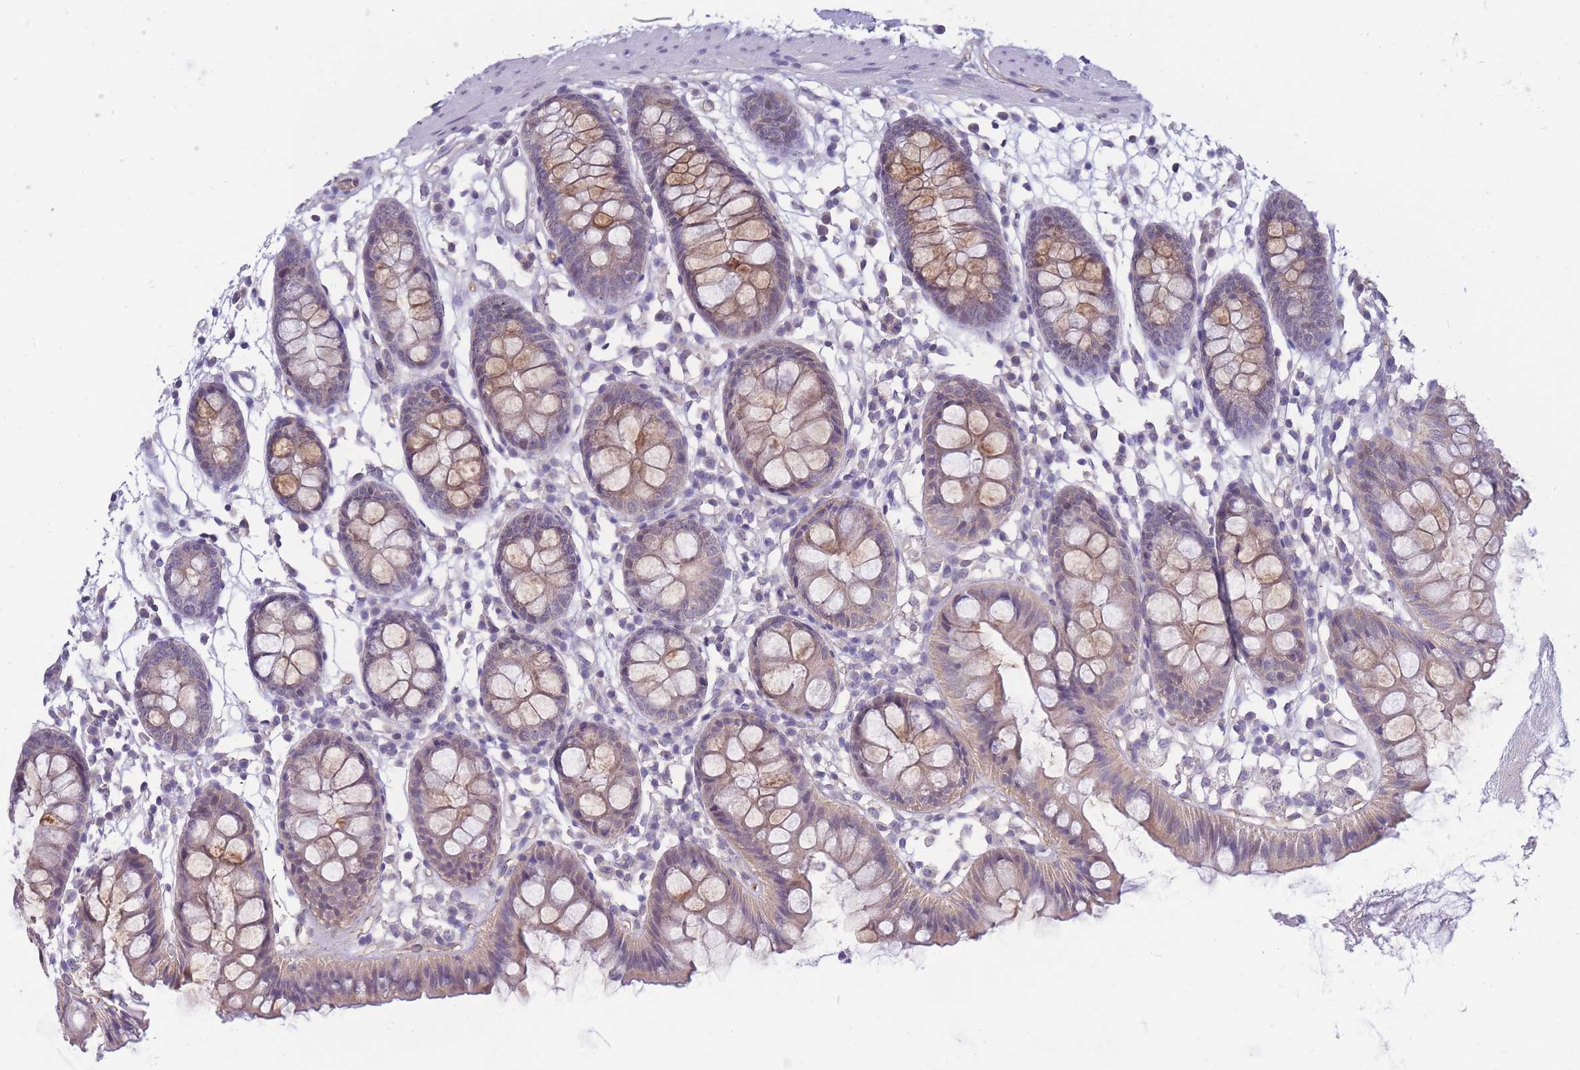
{"staining": {"intensity": "weak", "quantity": "25%-75%", "location": "cytoplasmic/membranous"}, "tissue": "colon", "cell_type": "Endothelial cells", "image_type": "normal", "snomed": [{"axis": "morphology", "description": "Normal tissue, NOS"}, {"axis": "topography", "description": "Colon"}], "caption": "Colon stained with a brown dye shows weak cytoplasmic/membranous positive expression in about 25%-75% of endothelial cells.", "gene": "C19orf25", "patient": {"sex": "female", "age": 84}}